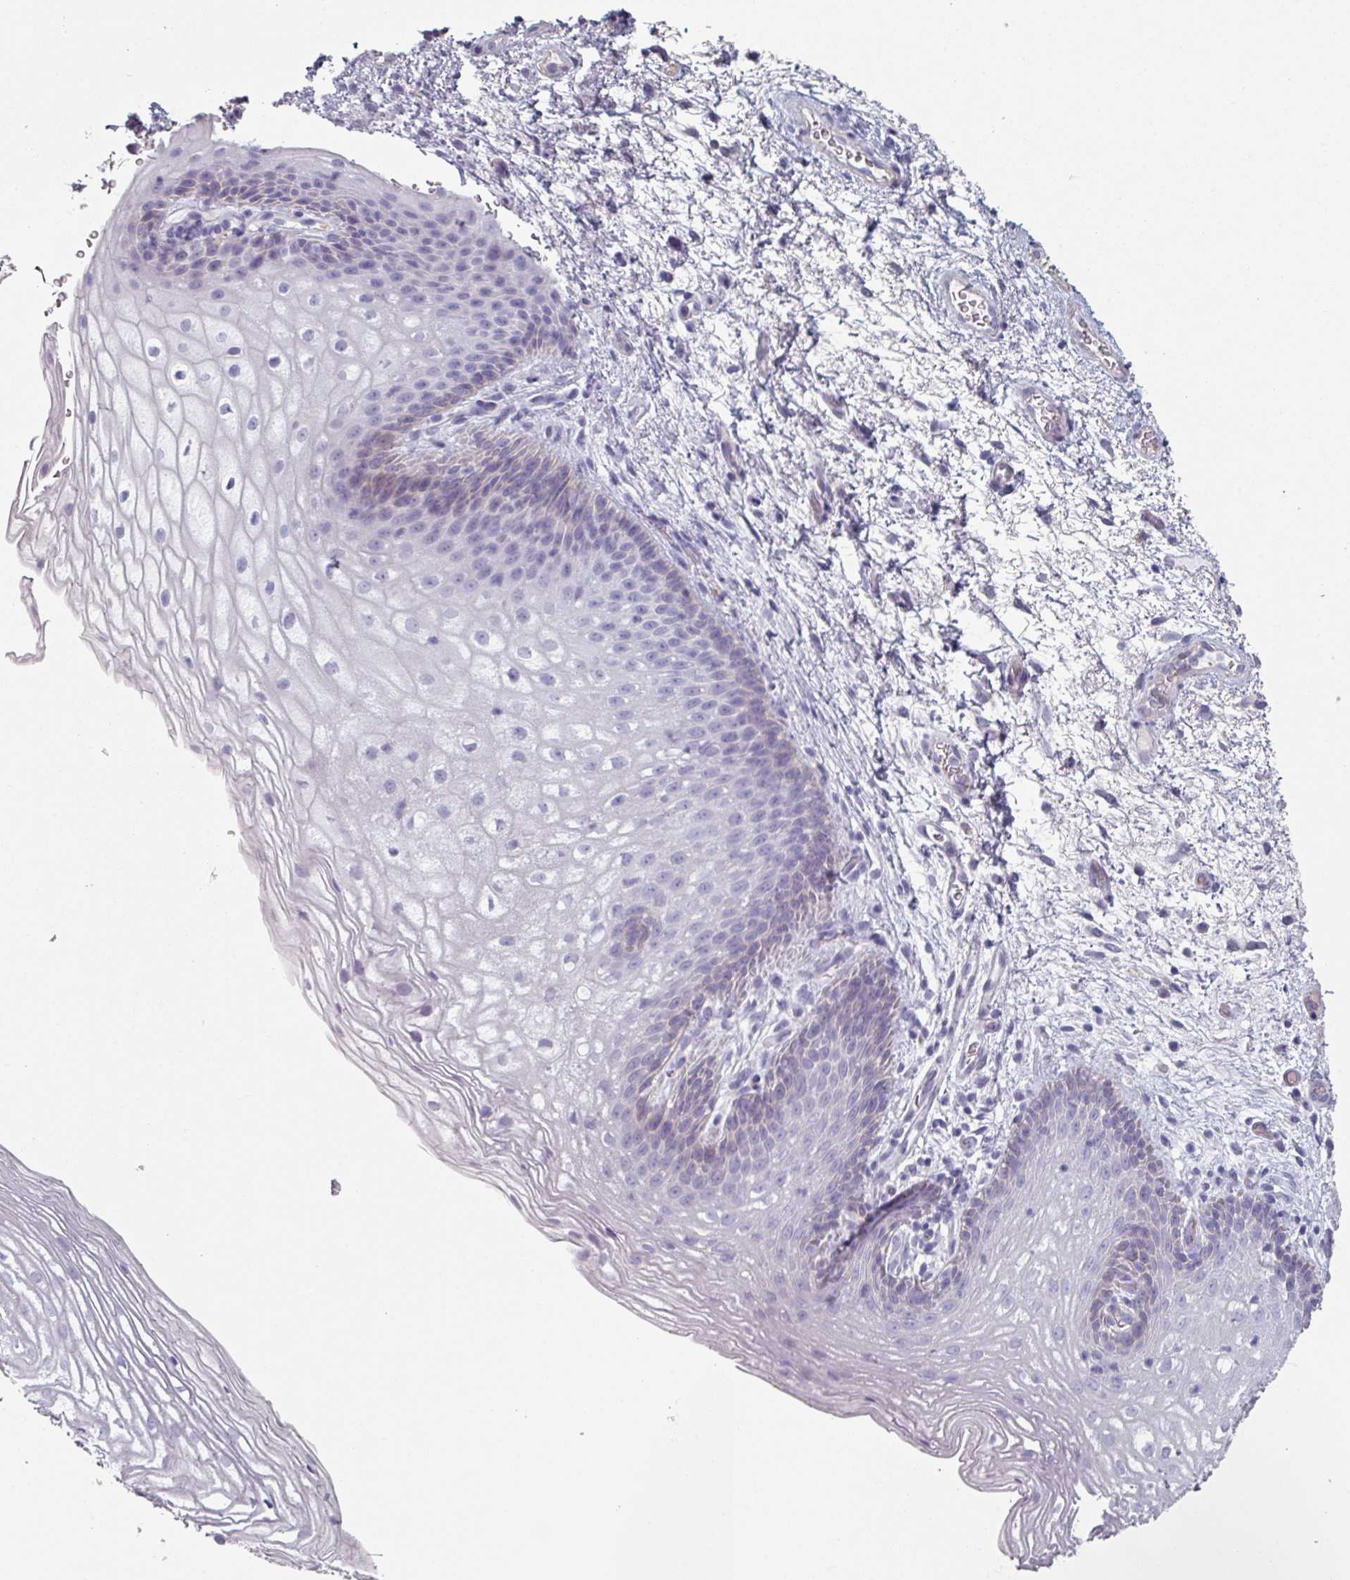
{"staining": {"intensity": "negative", "quantity": "none", "location": "none"}, "tissue": "vagina", "cell_type": "Squamous epithelial cells", "image_type": "normal", "snomed": [{"axis": "morphology", "description": "Normal tissue, NOS"}, {"axis": "topography", "description": "Vagina"}], "caption": "Squamous epithelial cells show no significant protein positivity in unremarkable vagina.", "gene": "GSTA1", "patient": {"sex": "female", "age": 47}}